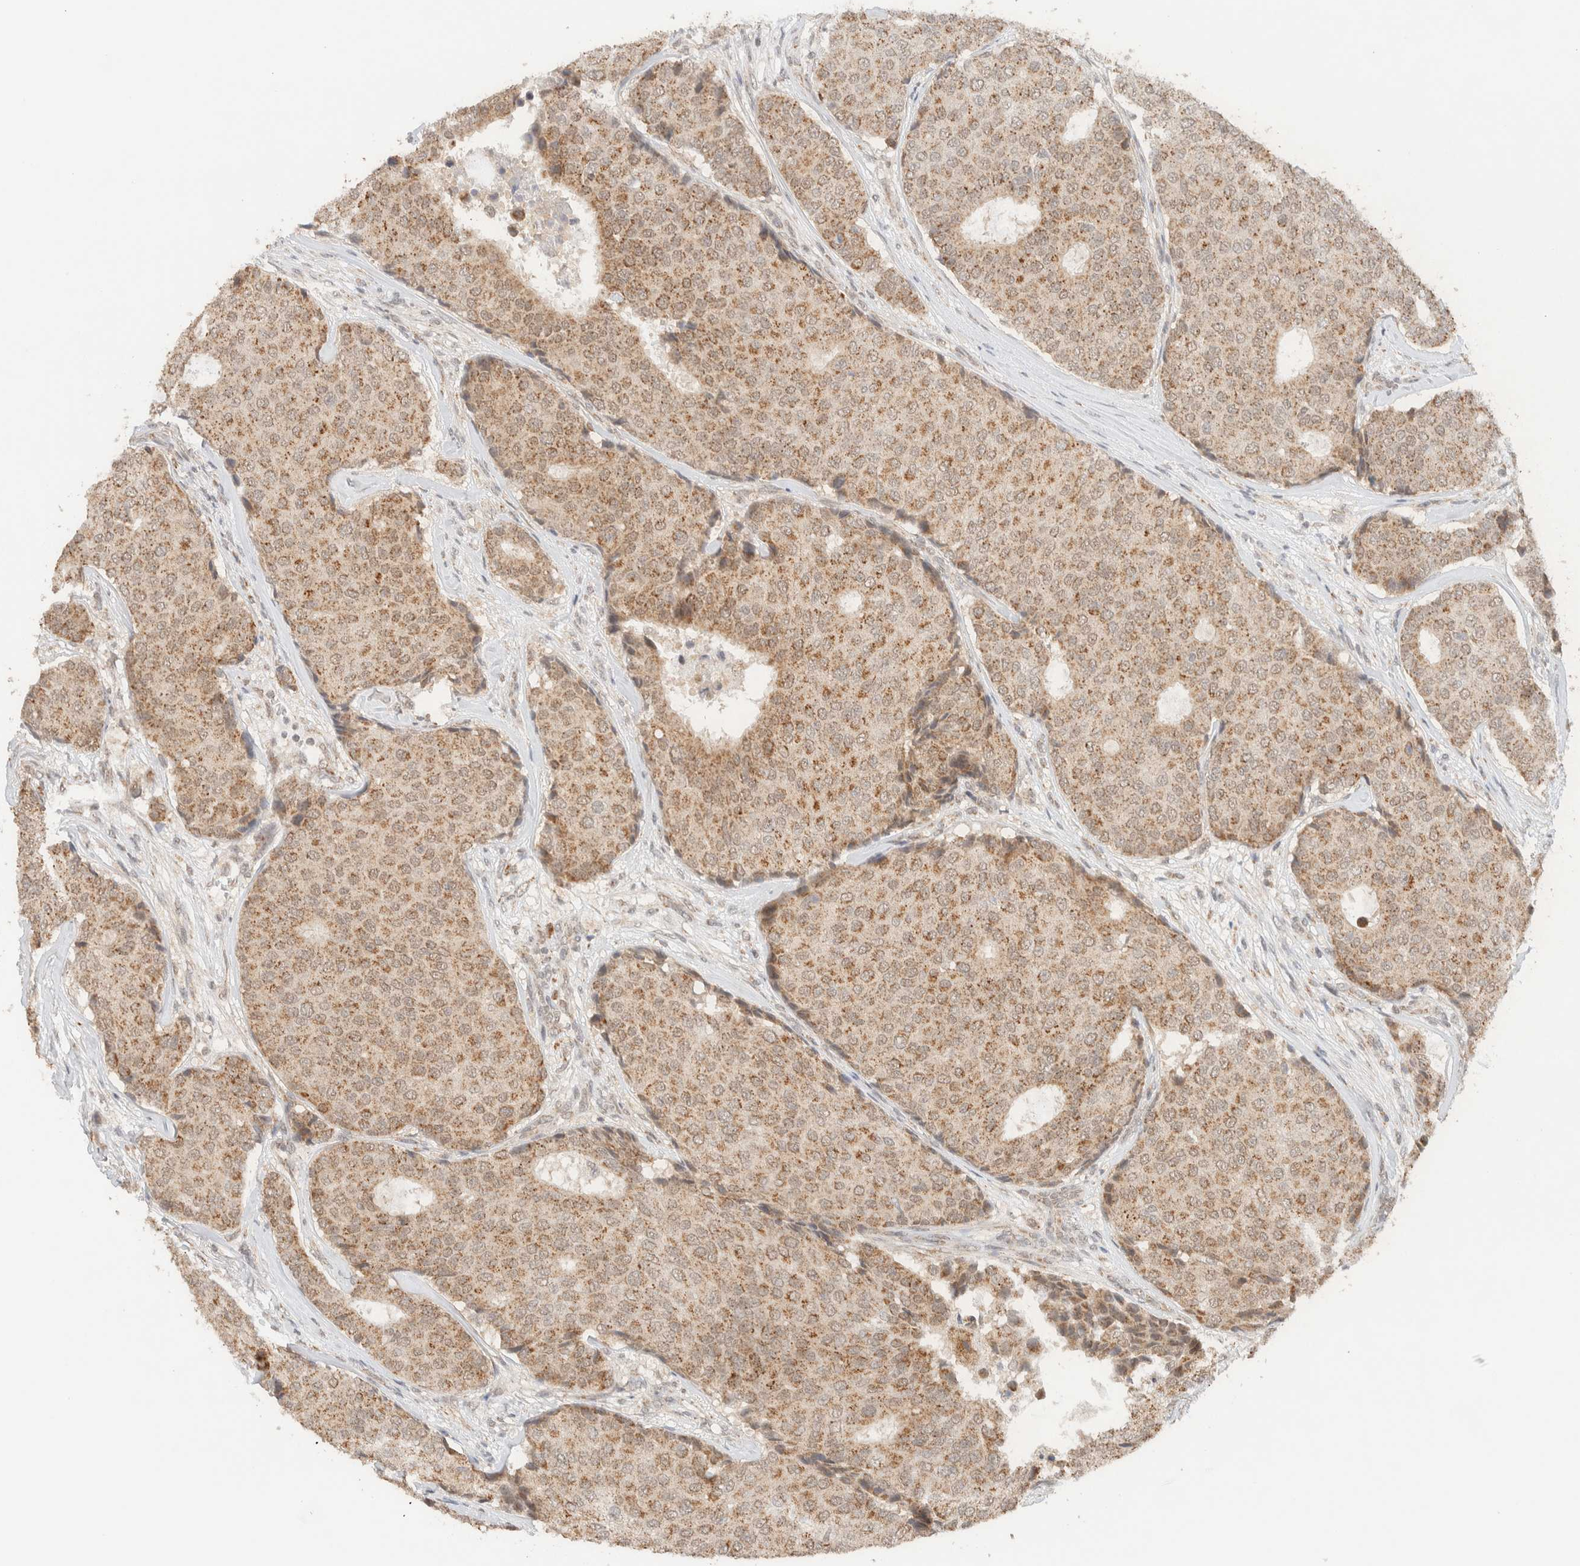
{"staining": {"intensity": "moderate", "quantity": ">75%", "location": "cytoplasmic/membranous"}, "tissue": "breast cancer", "cell_type": "Tumor cells", "image_type": "cancer", "snomed": [{"axis": "morphology", "description": "Duct carcinoma"}, {"axis": "topography", "description": "Breast"}], "caption": "Immunohistochemistry (IHC) (DAB) staining of breast cancer (infiltrating ductal carcinoma) displays moderate cytoplasmic/membranous protein positivity in approximately >75% of tumor cells.", "gene": "MRPL41", "patient": {"sex": "female", "age": 75}}